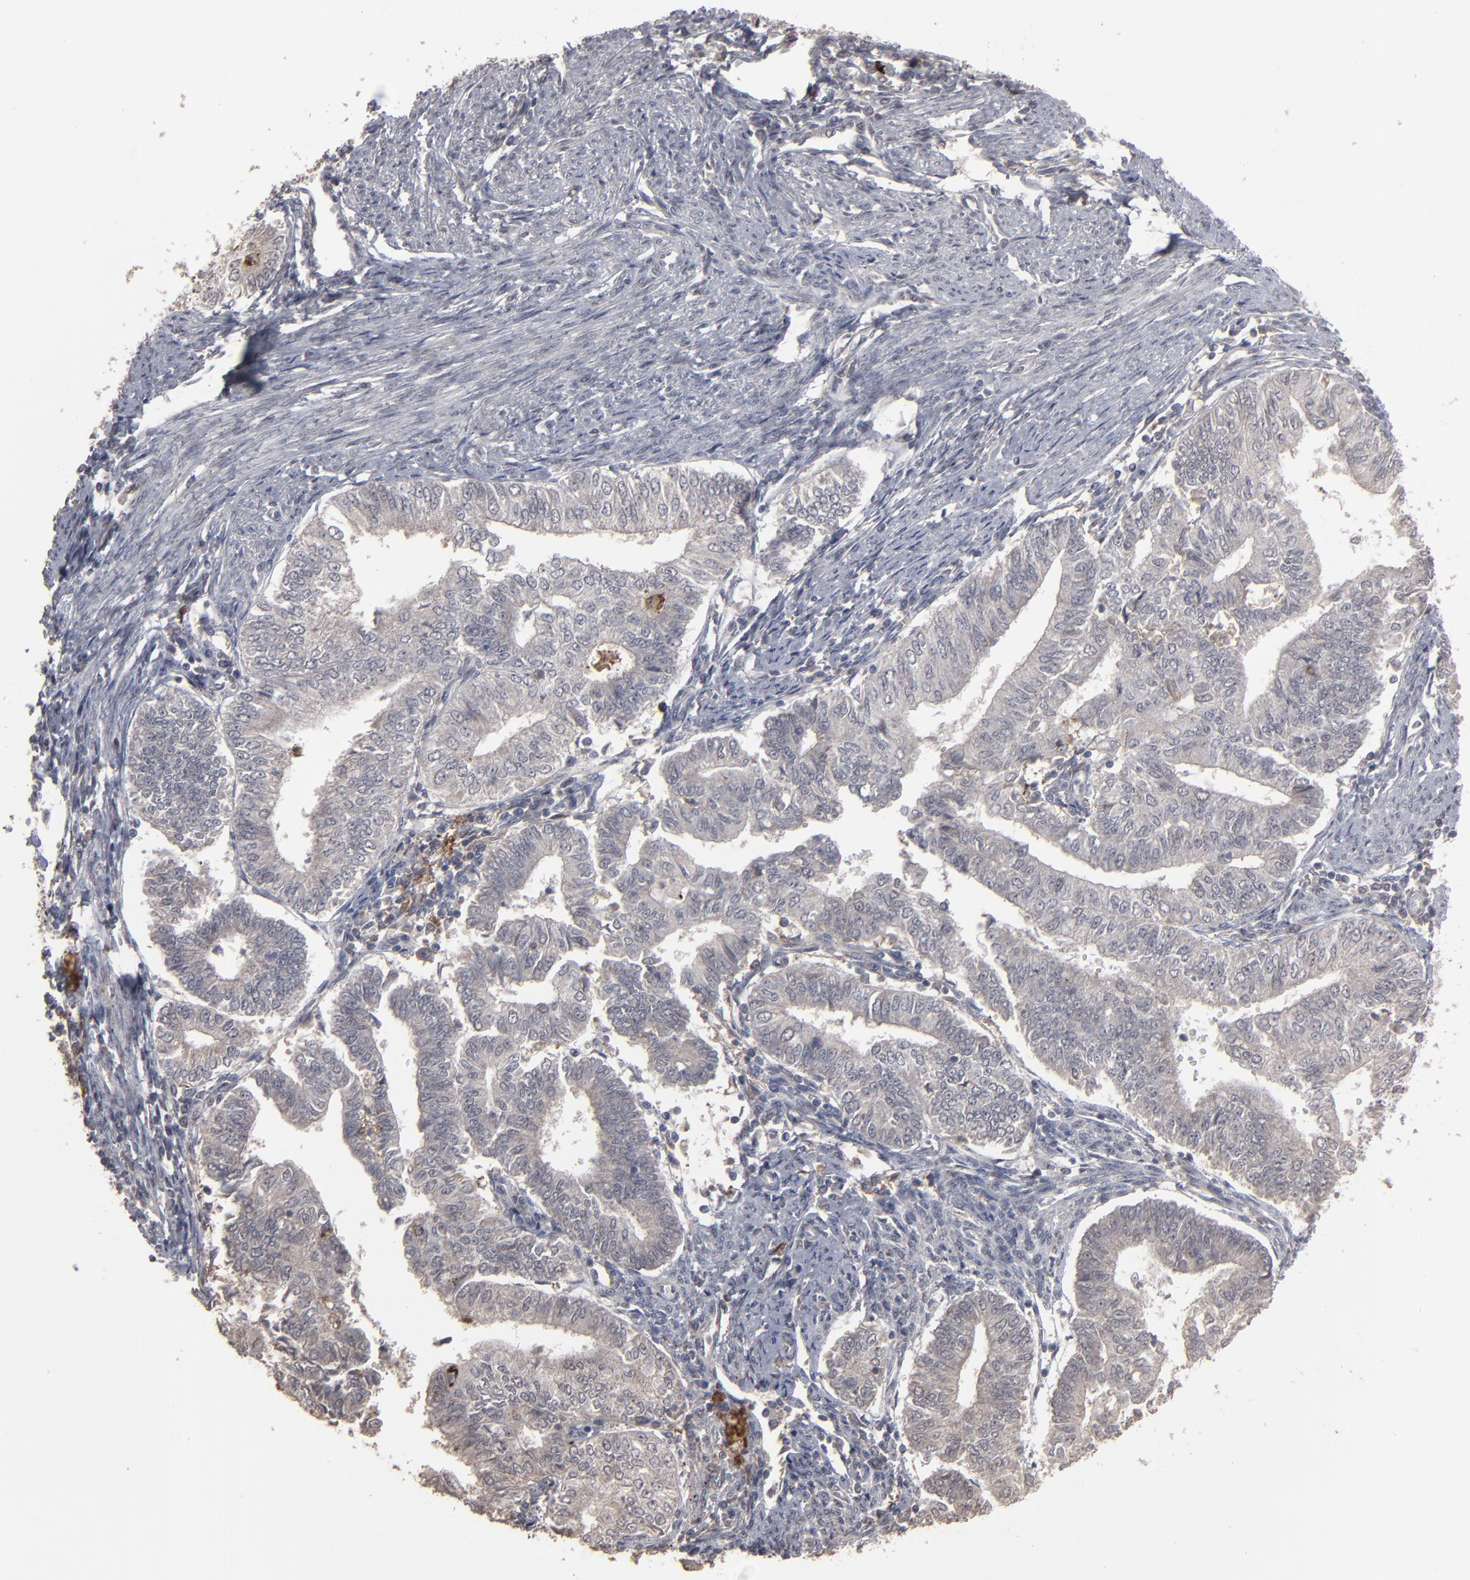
{"staining": {"intensity": "weak", "quantity": "25%-75%", "location": "cytoplasmic/membranous"}, "tissue": "endometrial cancer", "cell_type": "Tumor cells", "image_type": "cancer", "snomed": [{"axis": "morphology", "description": "Adenocarcinoma, NOS"}, {"axis": "topography", "description": "Endometrium"}], "caption": "A brown stain highlights weak cytoplasmic/membranous positivity of a protein in human endometrial adenocarcinoma tumor cells.", "gene": "SLC22A17", "patient": {"sex": "female", "age": 66}}